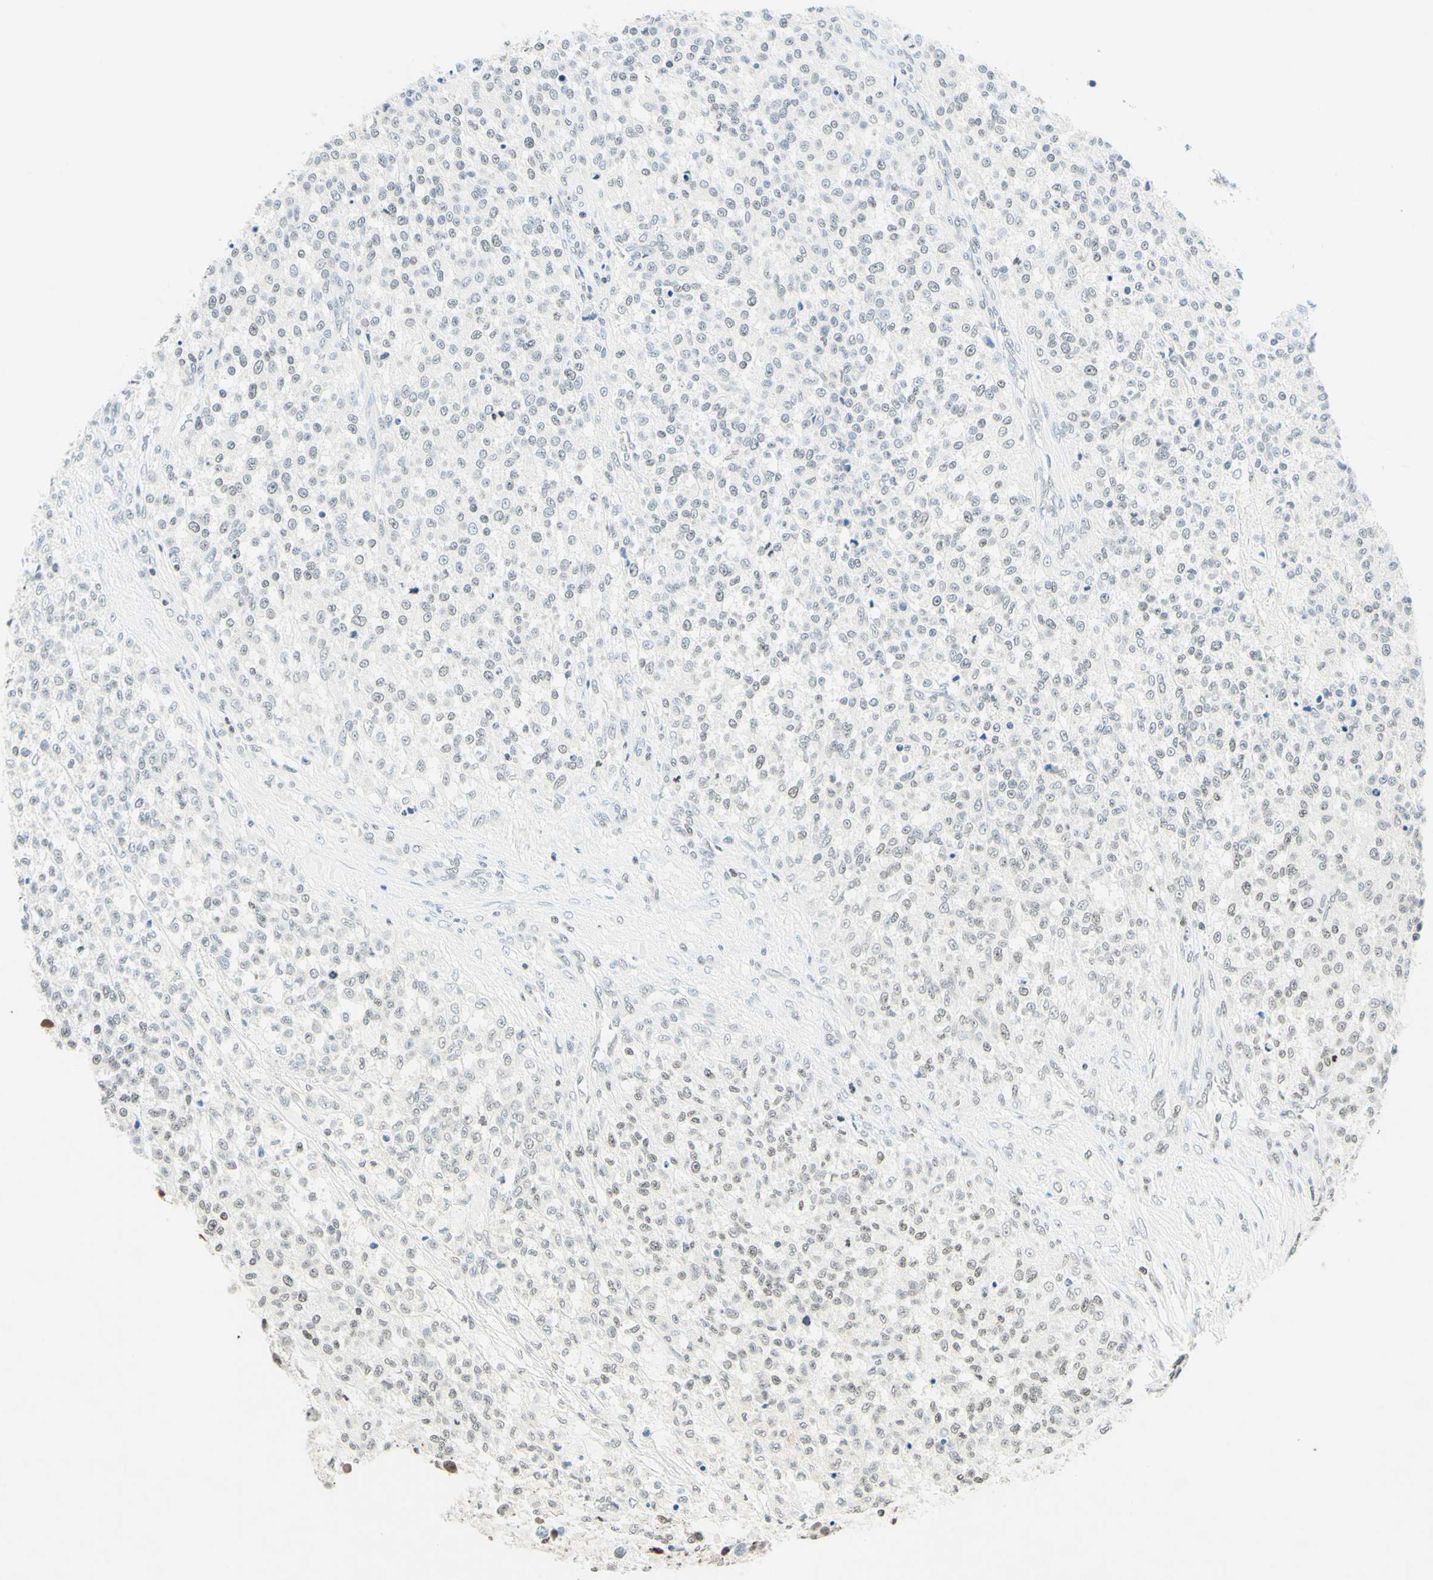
{"staining": {"intensity": "weak", "quantity": "25%-75%", "location": "nuclear"}, "tissue": "testis cancer", "cell_type": "Tumor cells", "image_type": "cancer", "snomed": [{"axis": "morphology", "description": "Seminoma, NOS"}, {"axis": "topography", "description": "Testis"}], "caption": "Protein staining shows weak nuclear staining in approximately 25%-75% of tumor cells in testis cancer.", "gene": "MSH2", "patient": {"sex": "male", "age": 59}}